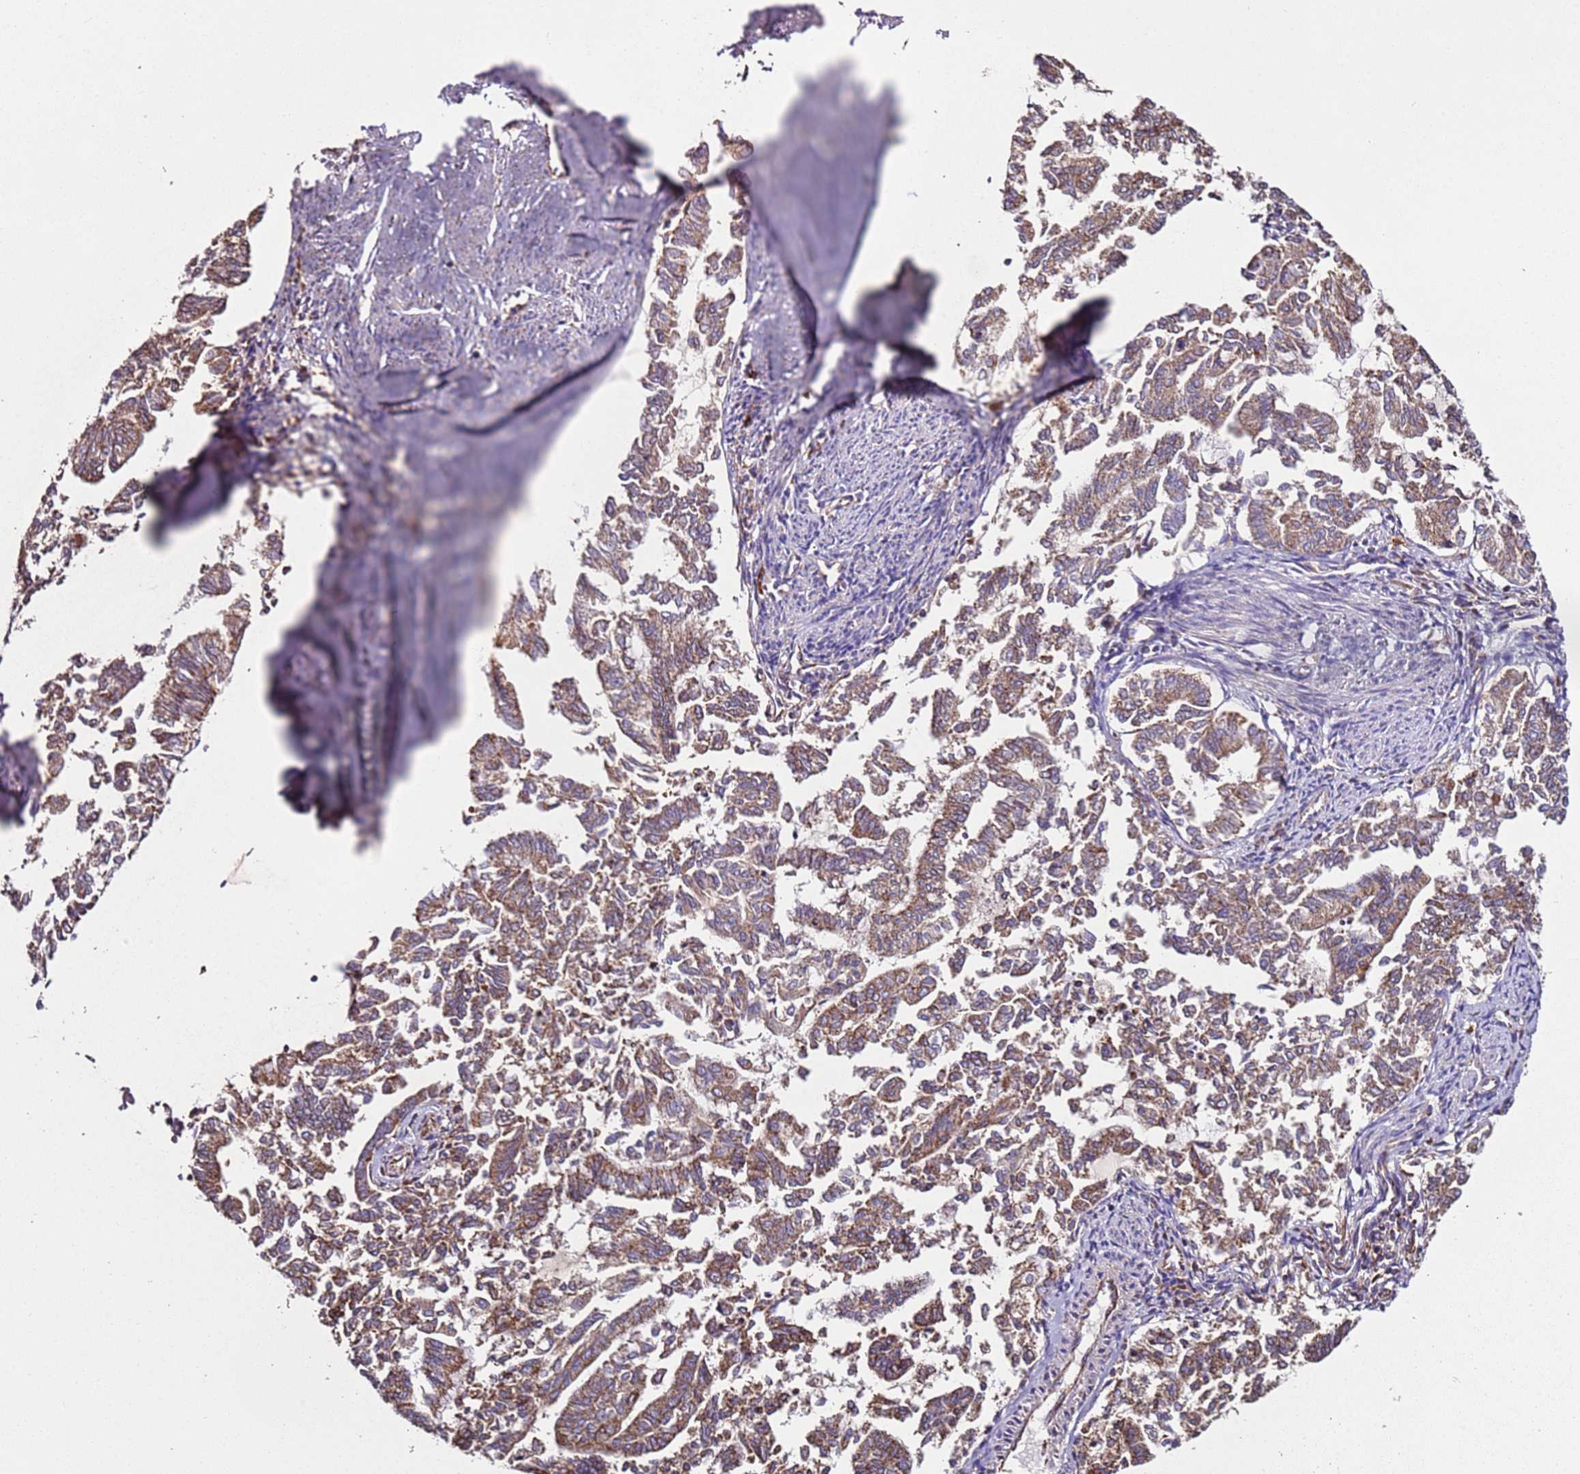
{"staining": {"intensity": "moderate", "quantity": ">75%", "location": "cytoplasmic/membranous"}, "tissue": "endometrial cancer", "cell_type": "Tumor cells", "image_type": "cancer", "snomed": [{"axis": "morphology", "description": "Adenocarcinoma, NOS"}, {"axis": "topography", "description": "Endometrium"}], "caption": "The micrograph exhibits staining of endometrial cancer, revealing moderate cytoplasmic/membranous protein expression (brown color) within tumor cells.", "gene": "RMND5A", "patient": {"sex": "female", "age": 79}}